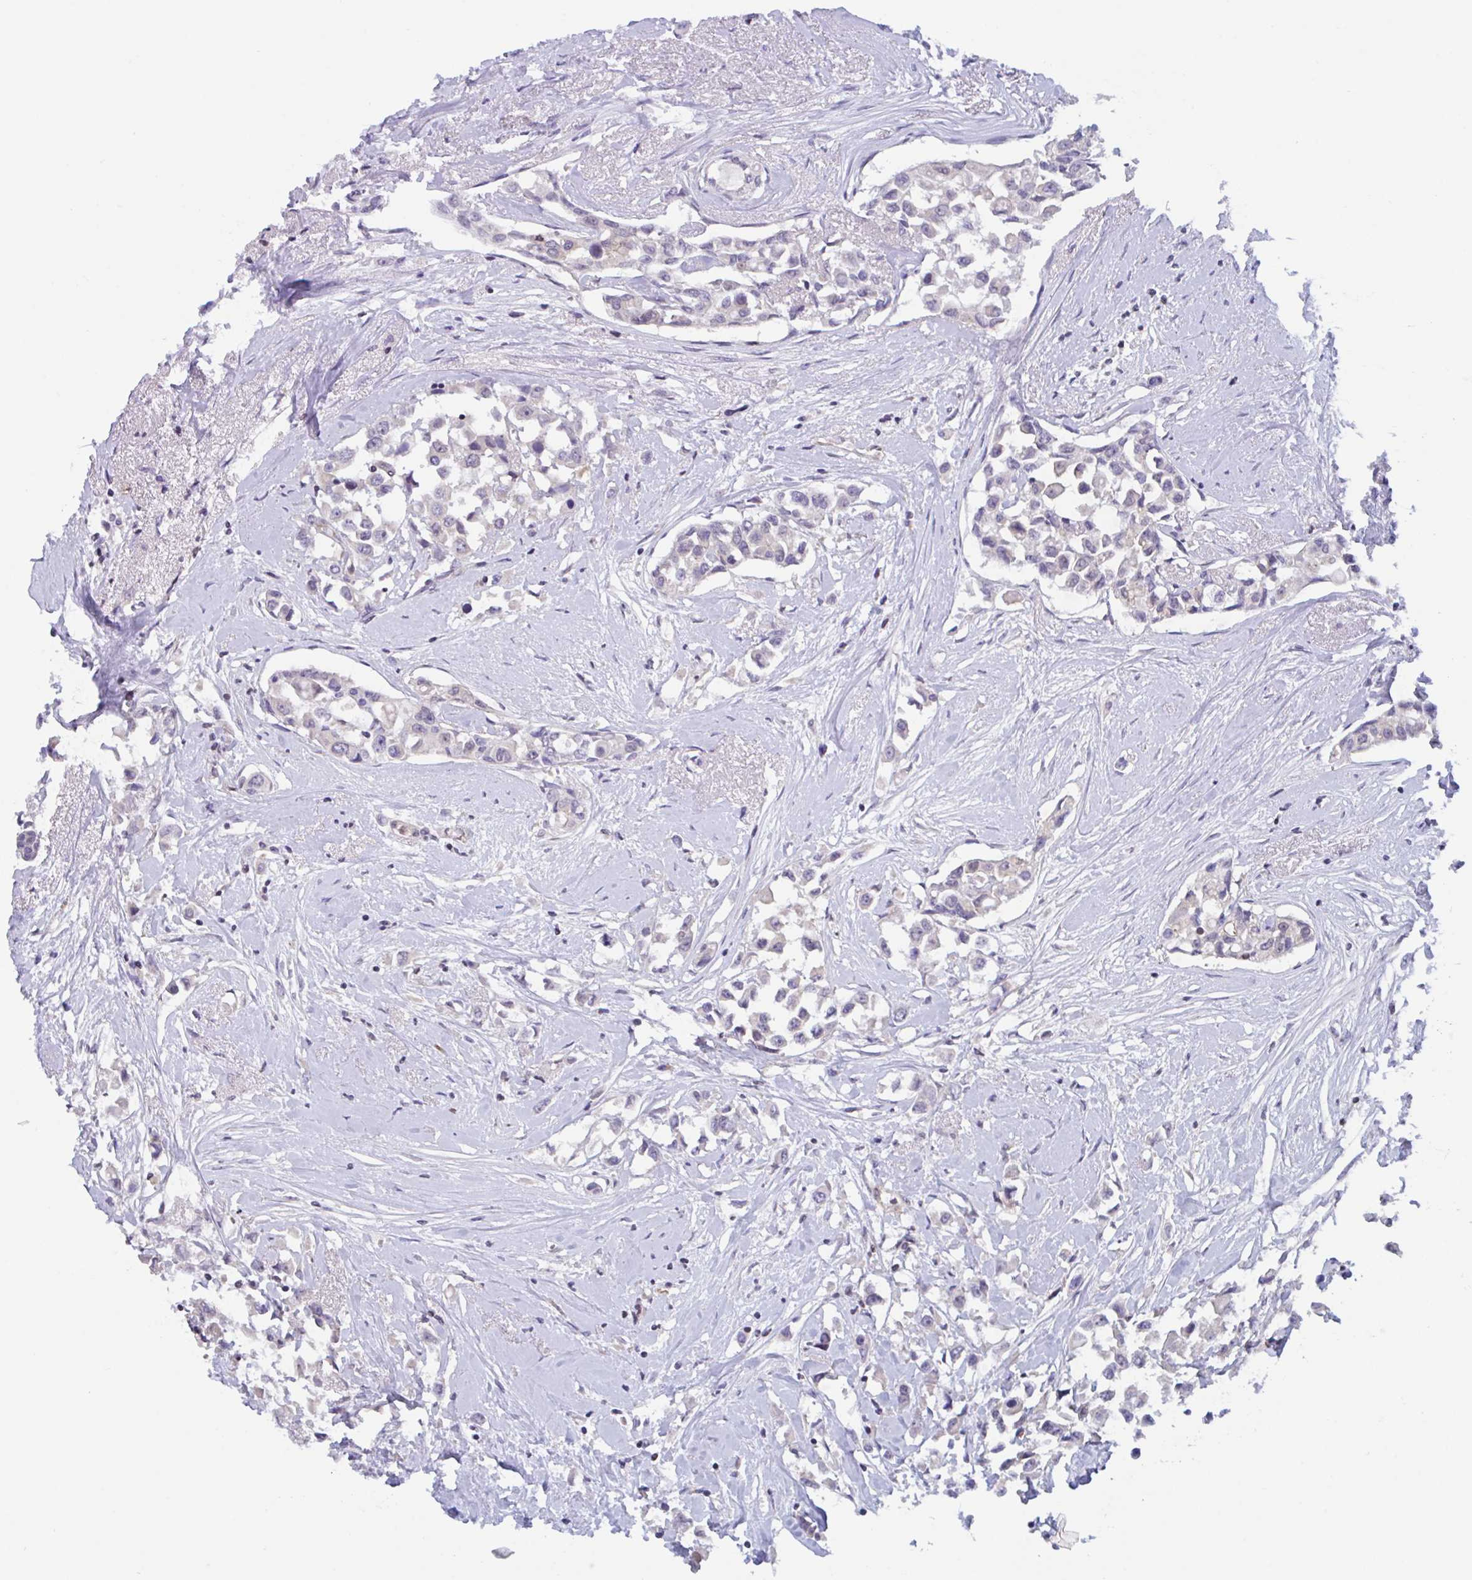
{"staining": {"intensity": "negative", "quantity": "none", "location": "none"}, "tissue": "breast cancer", "cell_type": "Tumor cells", "image_type": "cancer", "snomed": [{"axis": "morphology", "description": "Duct carcinoma"}, {"axis": "topography", "description": "Breast"}], "caption": "High magnification brightfield microscopy of breast cancer (intraductal carcinoma) stained with DAB (brown) and counterstained with hematoxylin (blue): tumor cells show no significant staining.", "gene": "SNX11", "patient": {"sex": "female", "age": 61}}